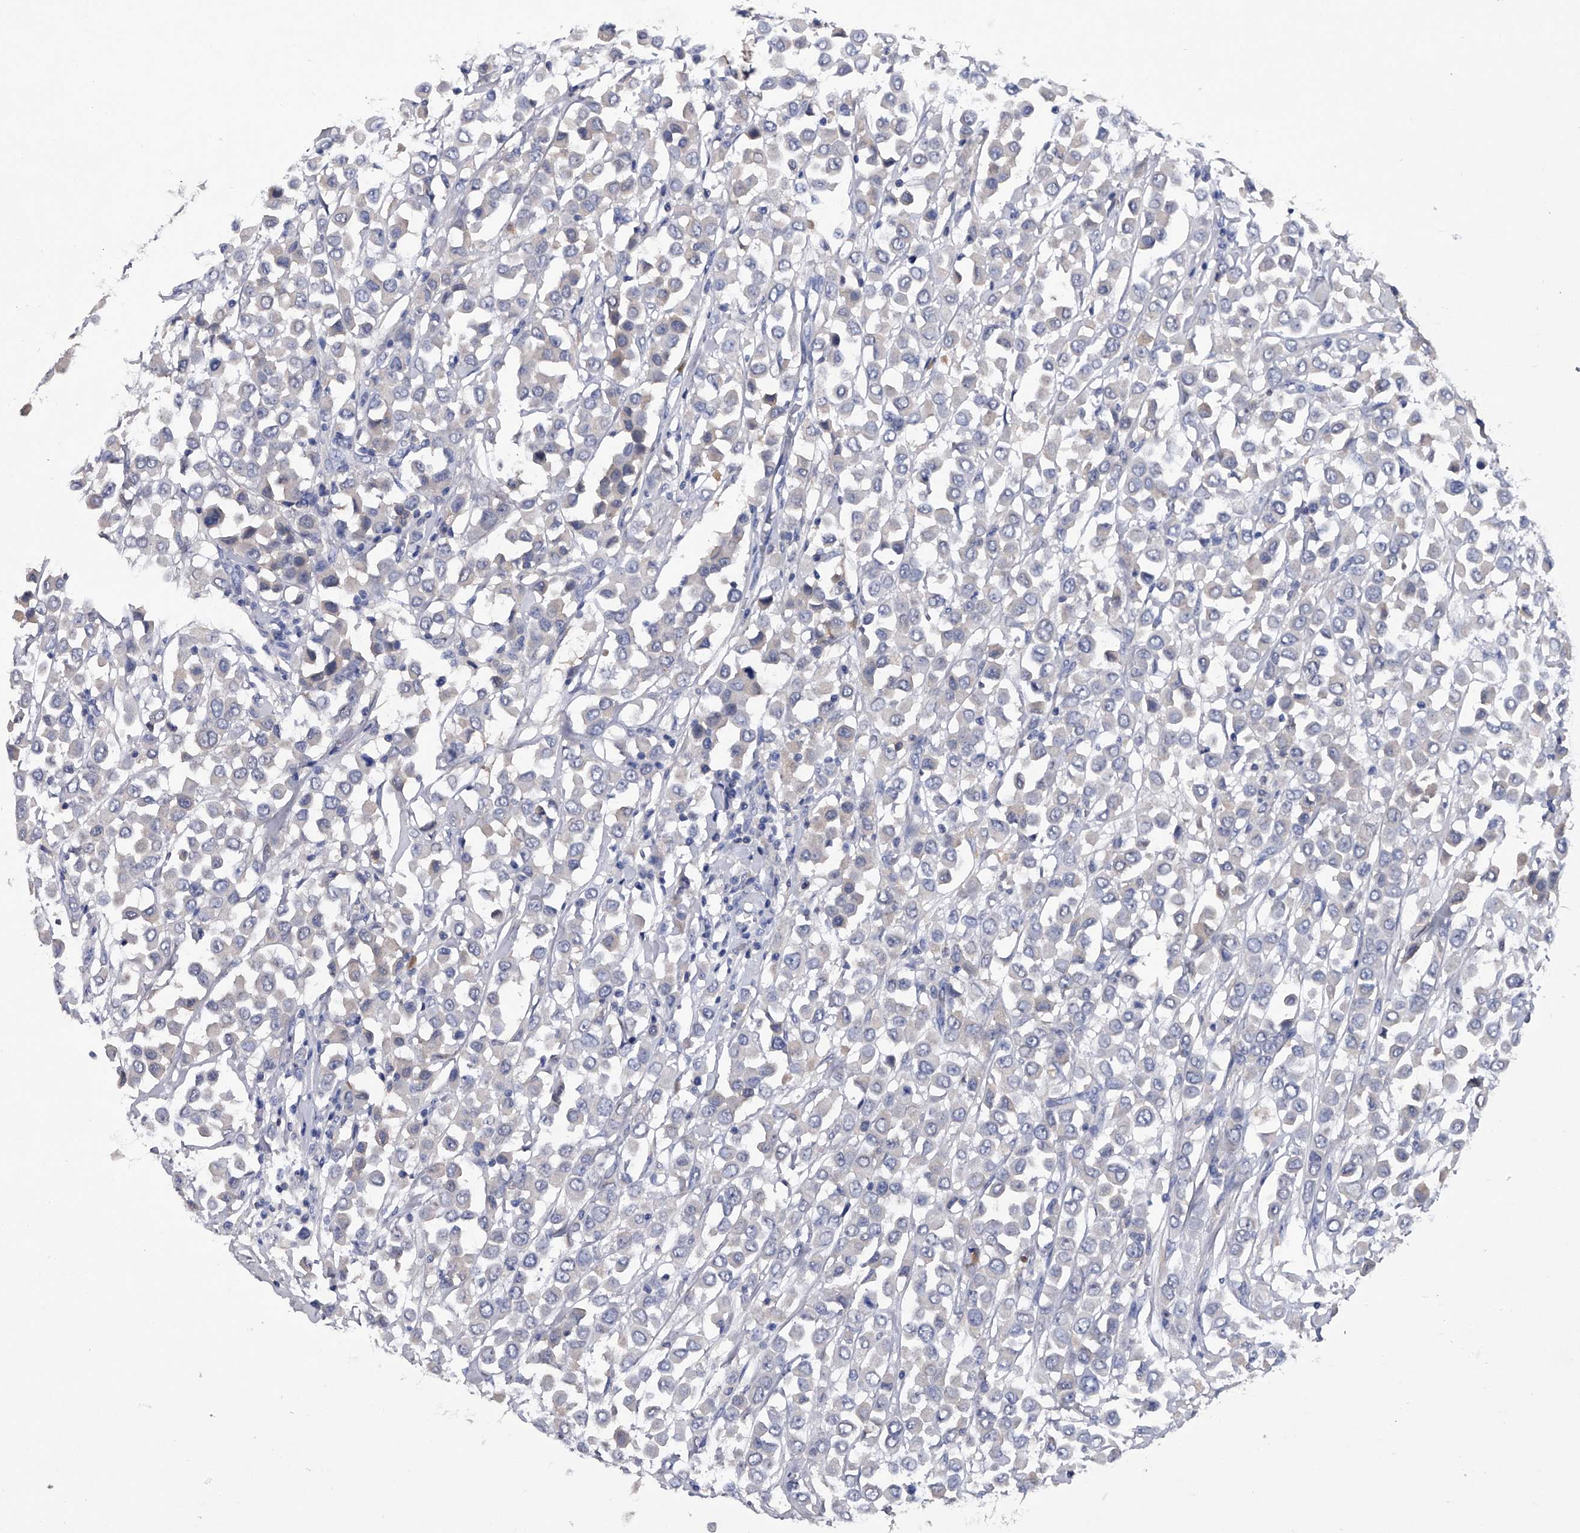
{"staining": {"intensity": "negative", "quantity": "none", "location": "none"}, "tissue": "breast cancer", "cell_type": "Tumor cells", "image_type": "cancer", "snomed": [{"axis": "morphology", "description": "Duct carcinoma"}, {"axis": "topography", "description": "Breast"}], "caption": "This is an immunohistochemistry (IHC) micrograph of human breast cancer. There is no staining in tumor cells.", "gene": "ASNS", "patient": {"sex": "female", "age": 61}}